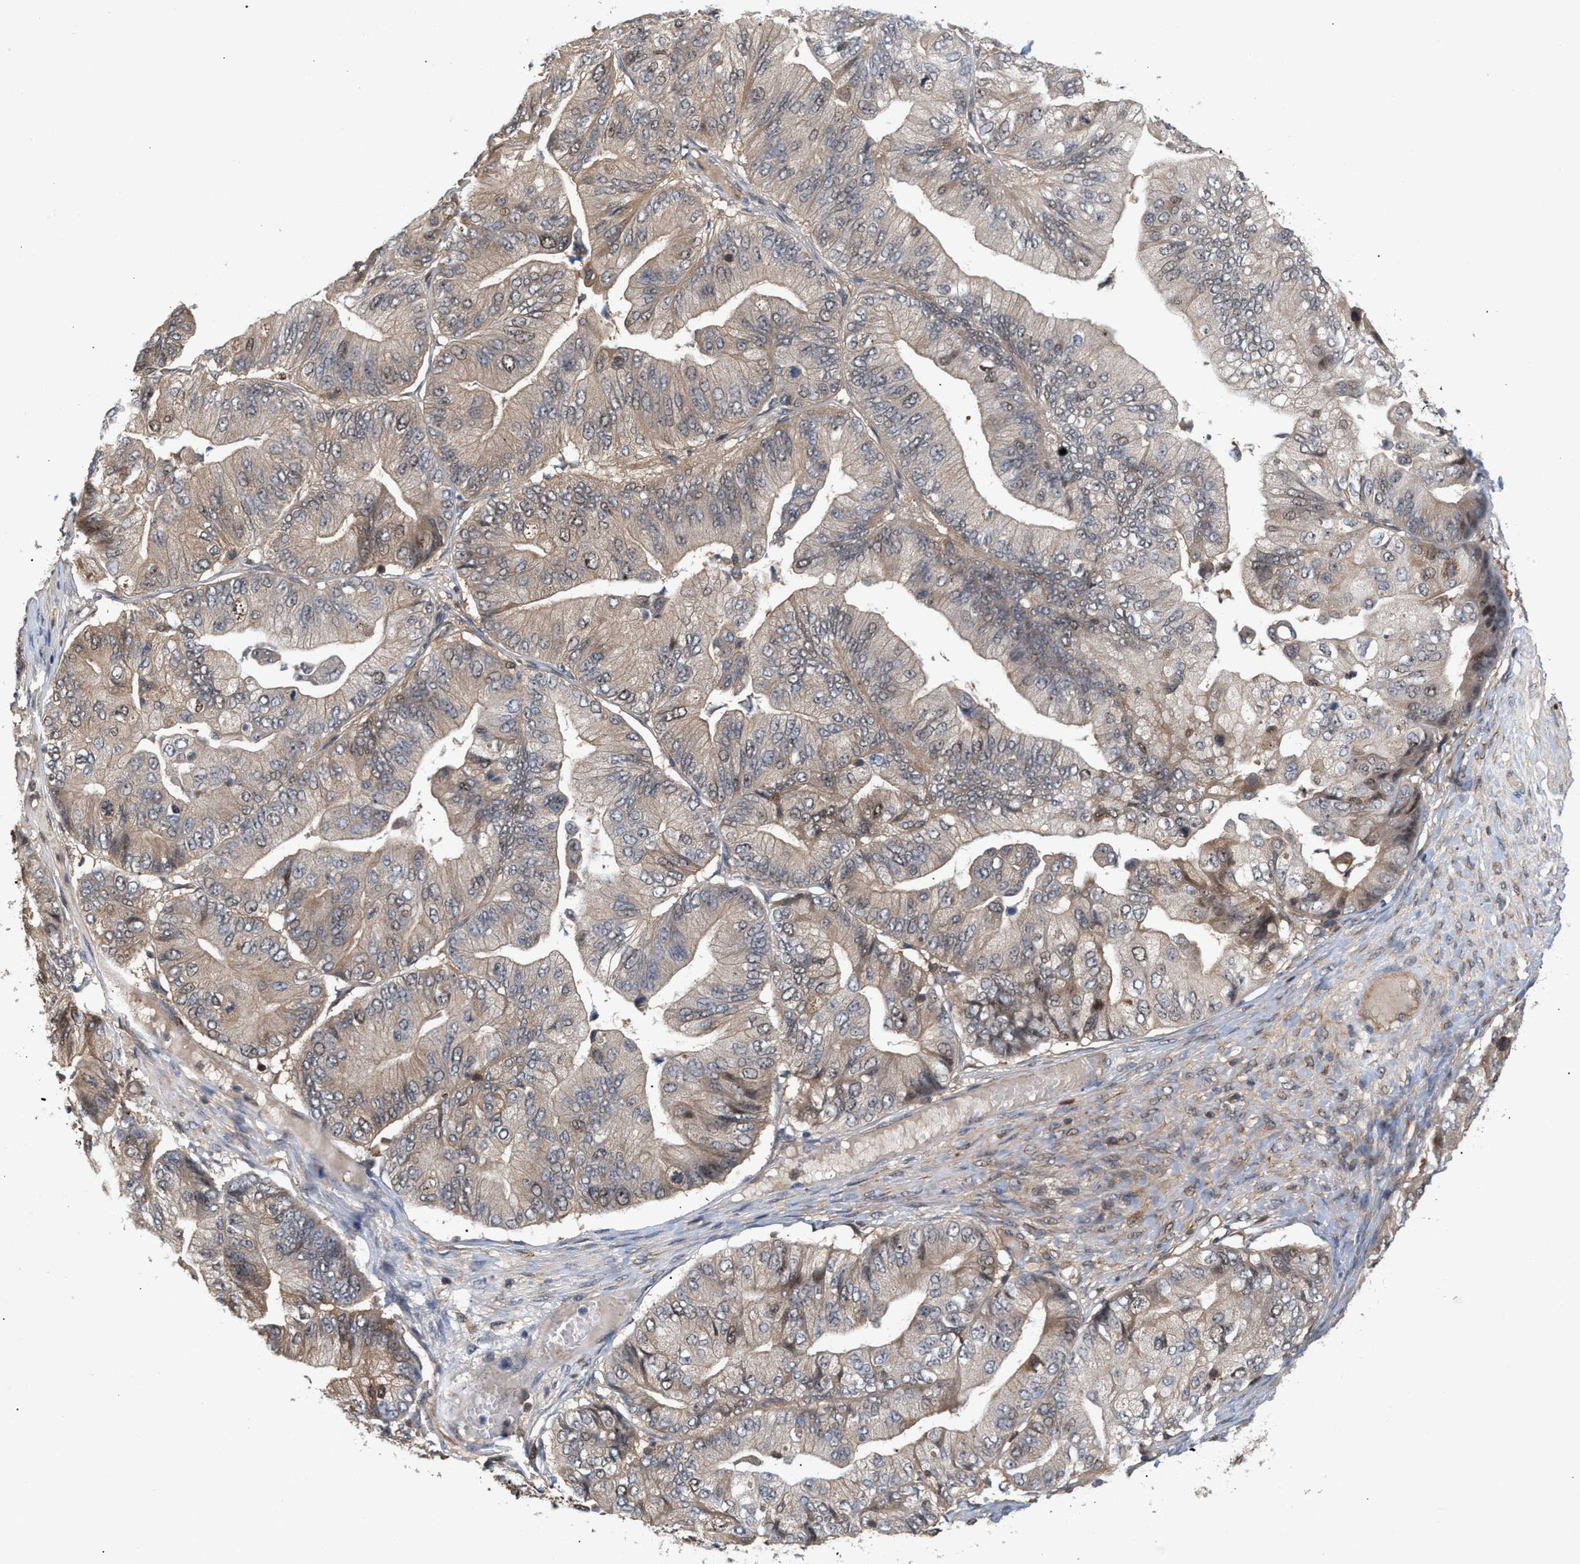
{"staining": {"intensity": "moderate", "quantity": ">75%", "location": "cytoplasmic/membranous"}, "tissue": "ovarian cancer", "cell_type": "Tumor cells", "image_type": "cancer", "snomed": [{"axis": "morphology", "description": "Cystadenocarcinoma, mucinous, NOS"}, {"axis": "topography", "description": "Ovary"}], "caption": "The image exhibits a brown stain indicating the presence of a protein in the cytoplasmic/membranous of tumor cells in mucinous cystadenocarcinoma (ovarian).", "gene": "GLOD4", "patient": {"sex": "female", "age": 61}}